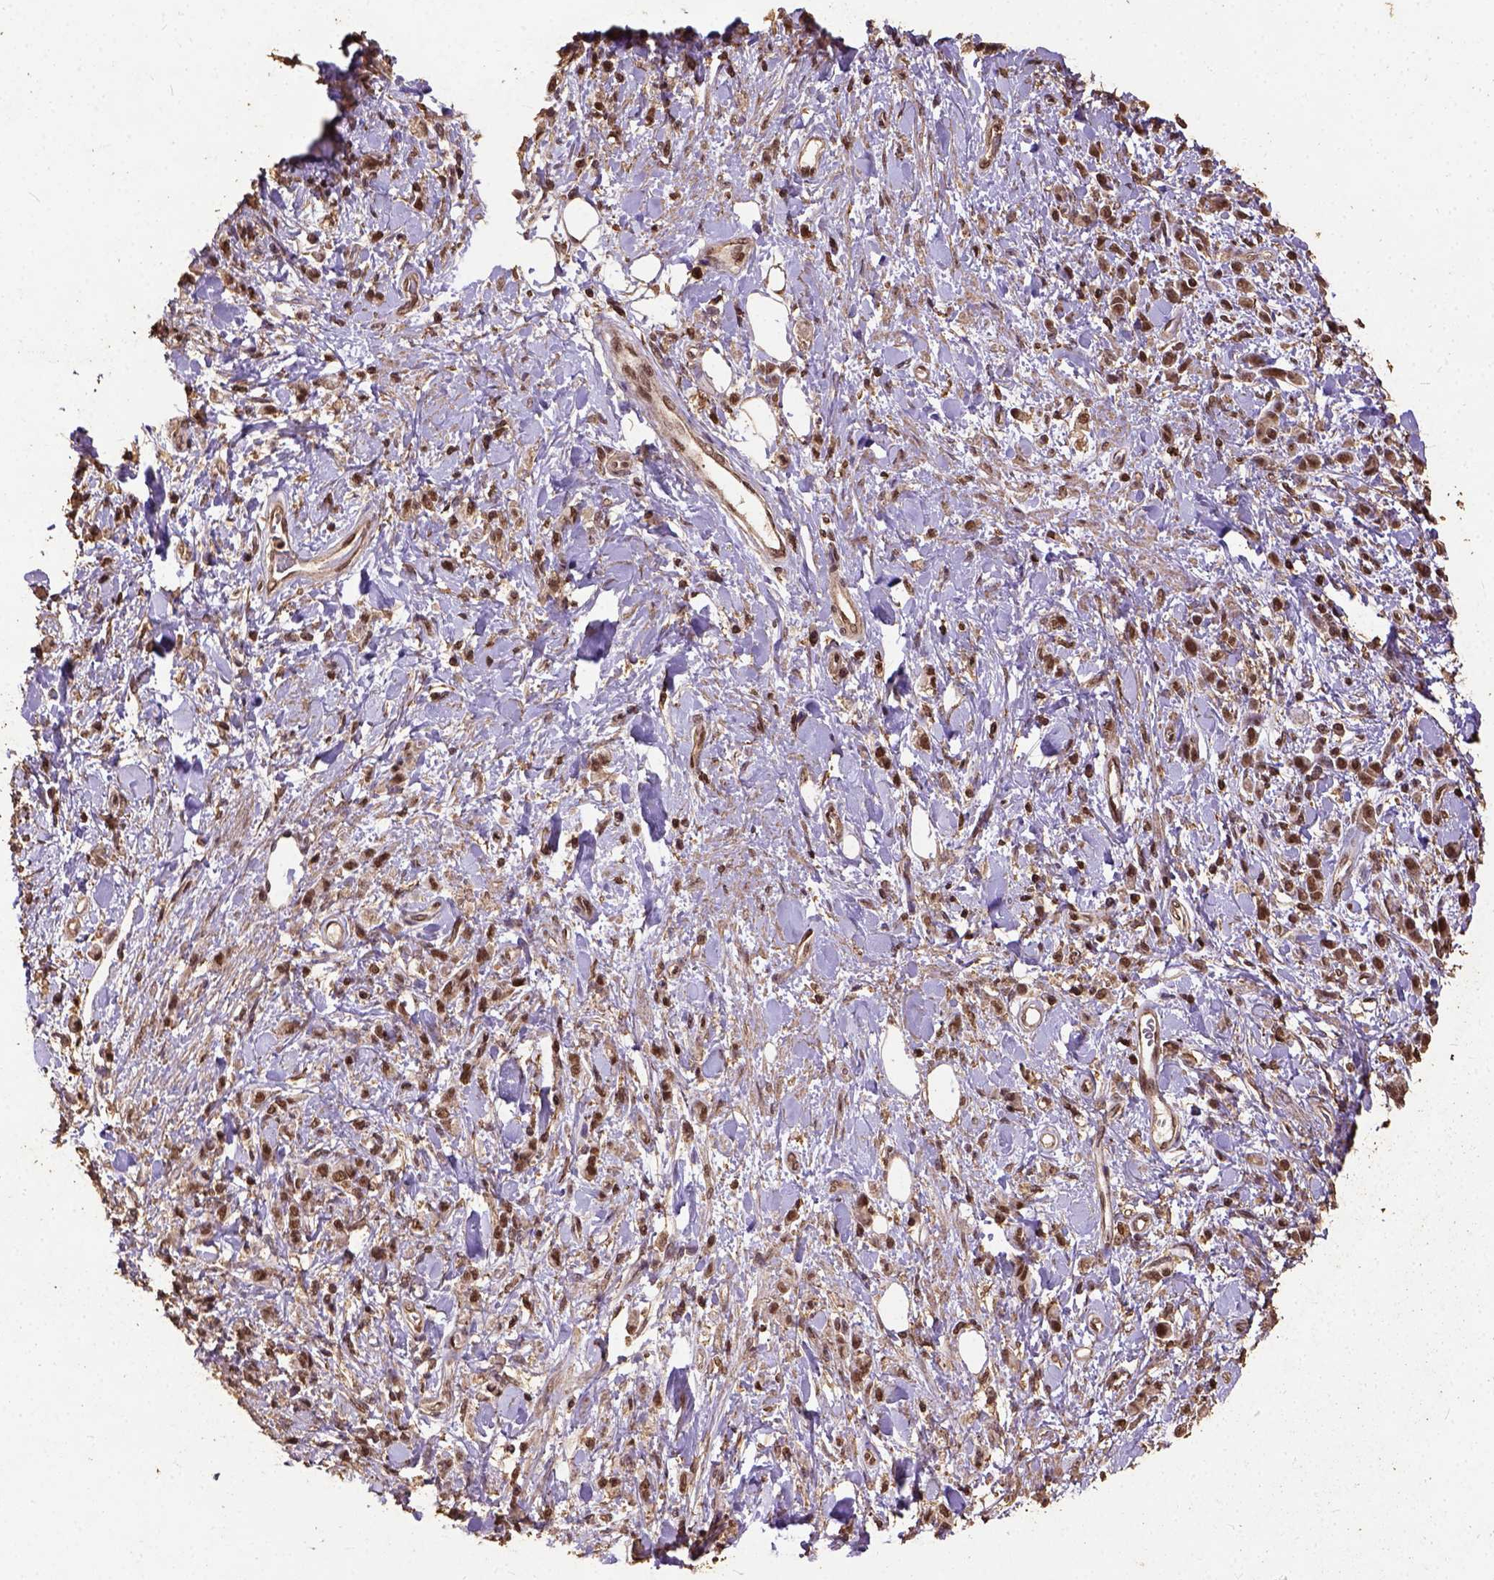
{"staining": {"intensity": "moderate", "quantity": ">75%", "location": "nuclear"}, "tissue": "stomach cancer", "cell_type": "Tumor cells", "image_type": "cancer", "snomed": [{"axis": "morphology", "description": "Adenocarcinoma, NOS"}, {"axis": "topography", "description": "Stomach"}], "caption": "IHC histopathology image of stomach cancer (adenocarcinoma) stained for a protein (brown), which reveals medium levels of moderate nuclear staining in approximately >75% of tumor cells.", "gene": "NACC1", "patient": {"sex": "male", "age": 77}}